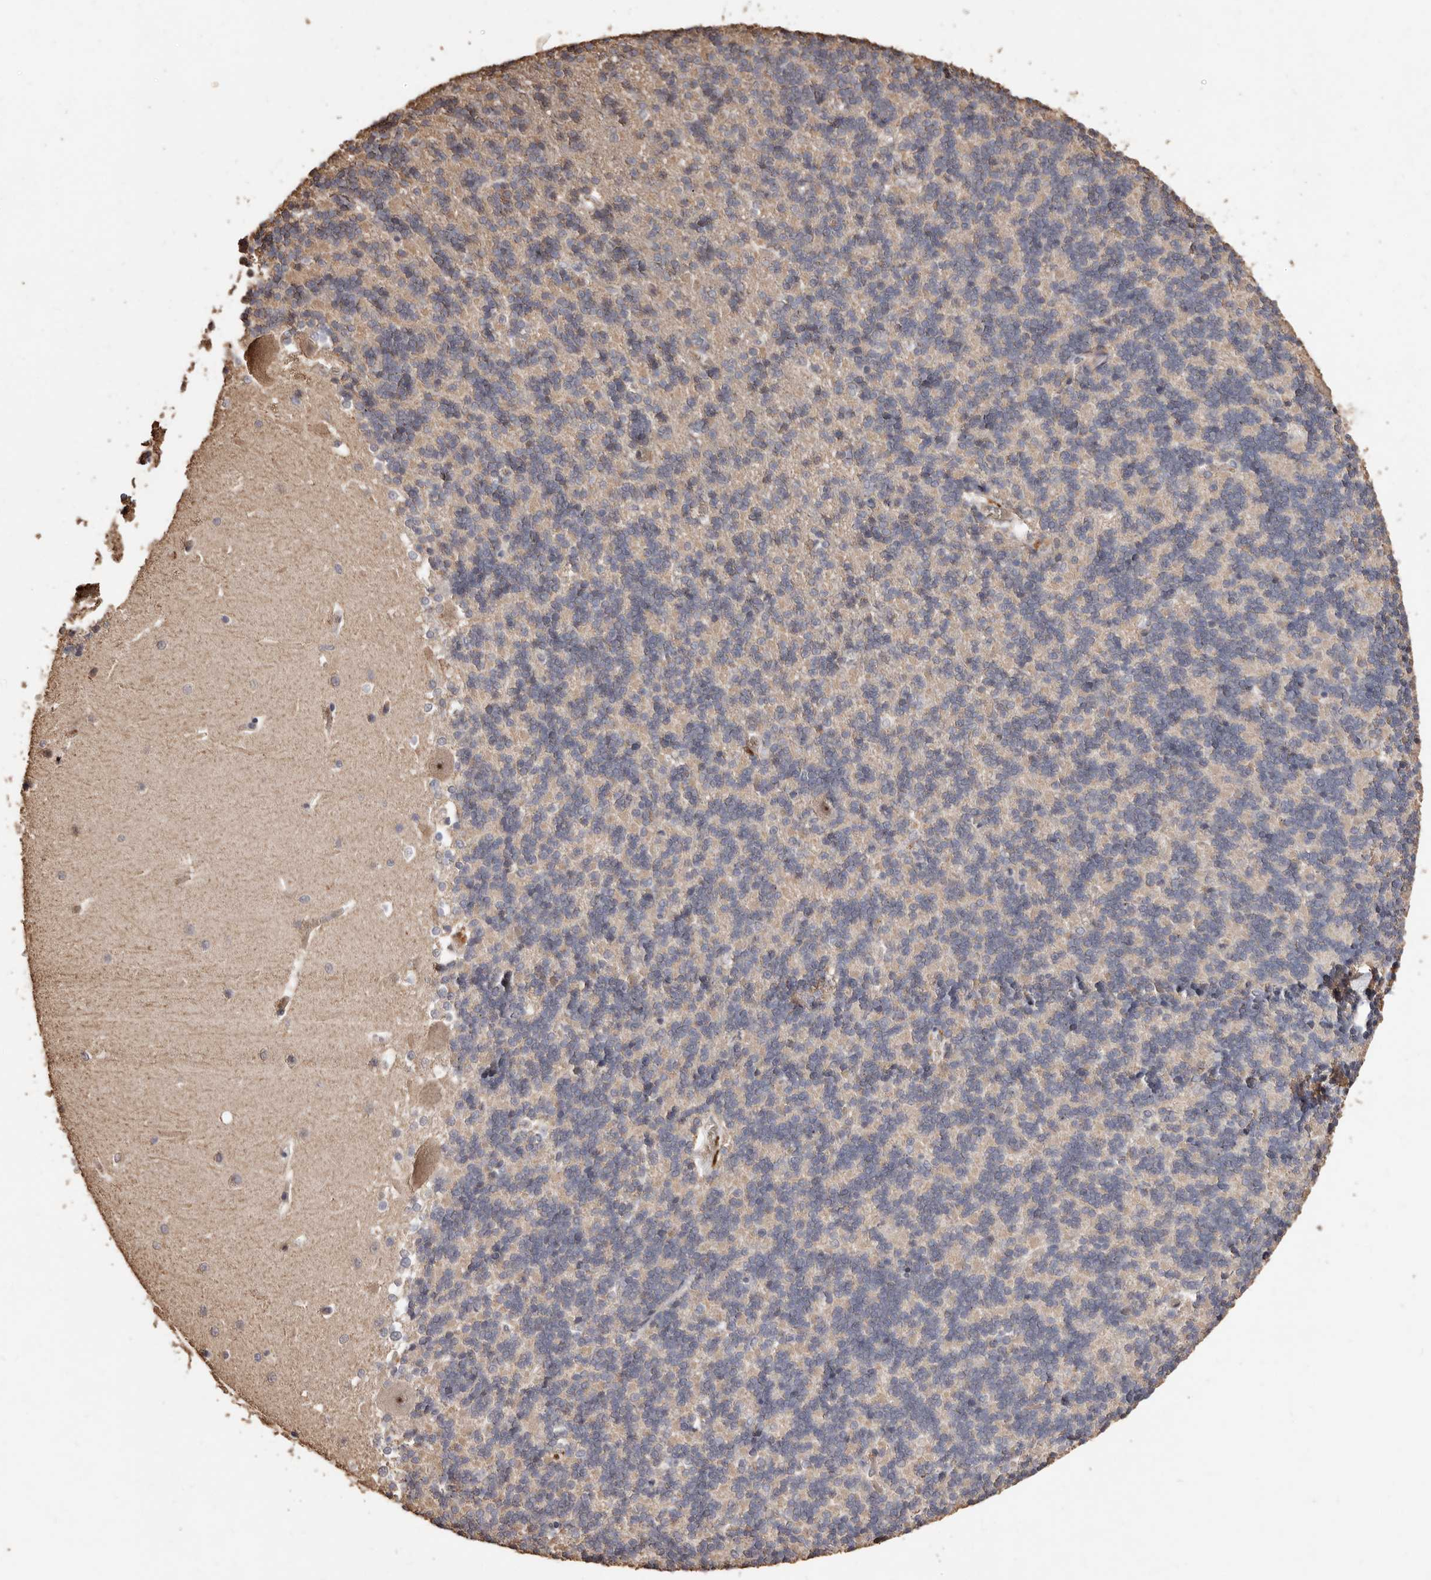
{"staining": {"intensity": "weak", "quantity": "<25%", "location": "cytoplasmic/membranous"}, "tissue": "cerebellum", "cell_type": "Cells in granular layer", "image_type": "normal", "snomed": [{"axis": "morphology", "description": "Normal tissue, NOS"}, {"axis": "topography", "description": "Cerebellum"}], "caption": "This is an immunohistochemistry (IHC) image of benign cerebellum. There is no staining in cells in granular layer.", "gene": "GRAMD2A", "patient": {"sex": "male", "age": 37}}